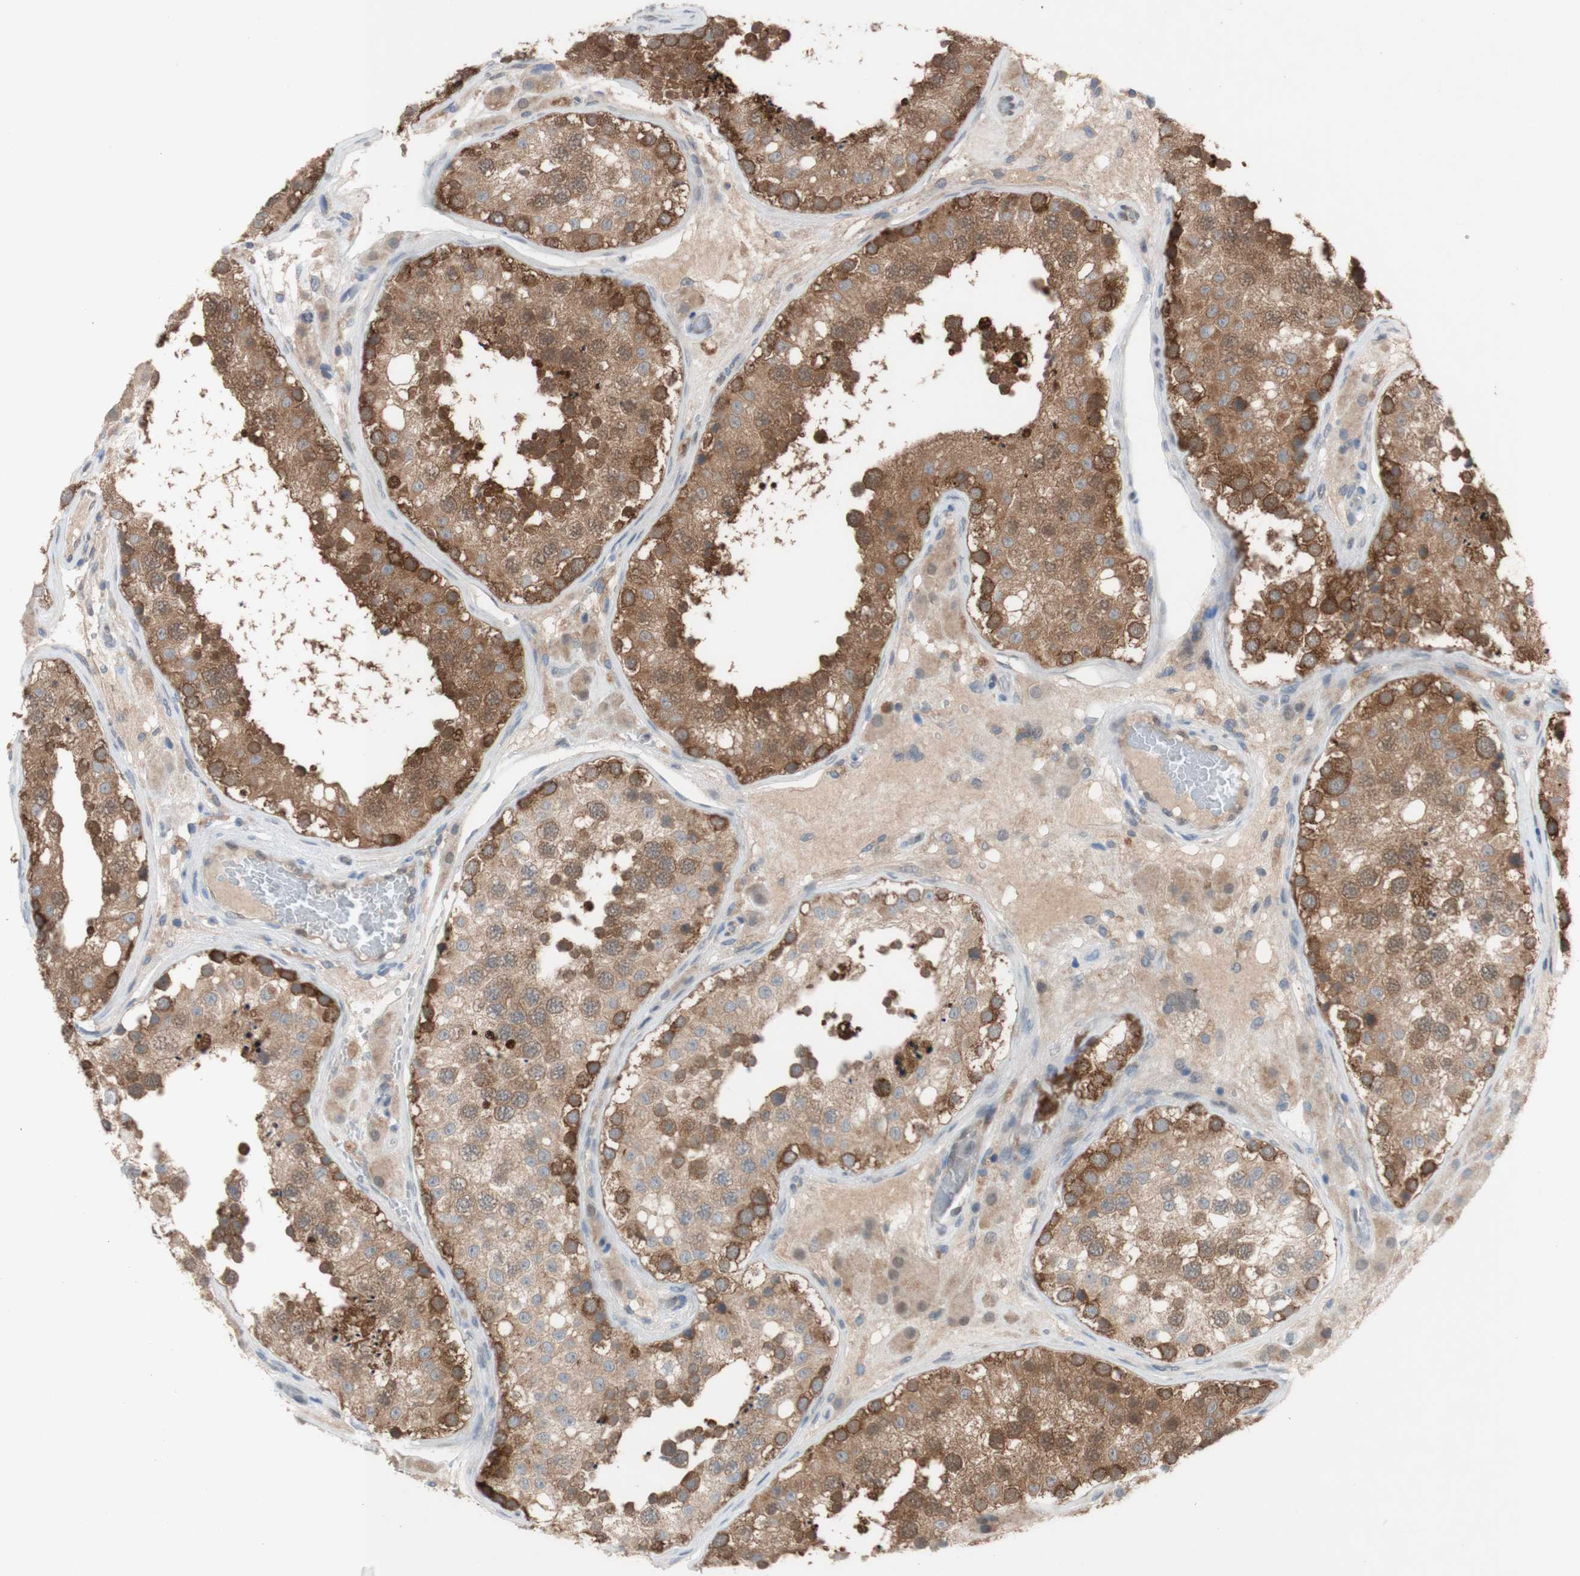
{"staining": {"intensity": "moderate", "quantity": ">75%", "location": "cytoplasmic/membranous"}, "tissue": "testis", "cell_type": "Cells in seminiferous ducts", "image_type": "normal", "snomed": [{"axis": "morphology", "description": "Normal tissue, NOS"}, {"axis": "topography", "description": "Testis"}], "caption": "The photomicrograph shows immunohistochemical staining of unremarkable testis. There is moderate cytoplasmic/membranous positivity is present in approximately >75% of cells in seminiferous ducts. The protein of interest is stained brown, and the nuclei are stained in blue (DAB (3,3'-diaminobenzidine) IHC with brightfield microscopy, high magnification).", "gene": "PEX2", "patient": {"sex": "male", "age": 26}}